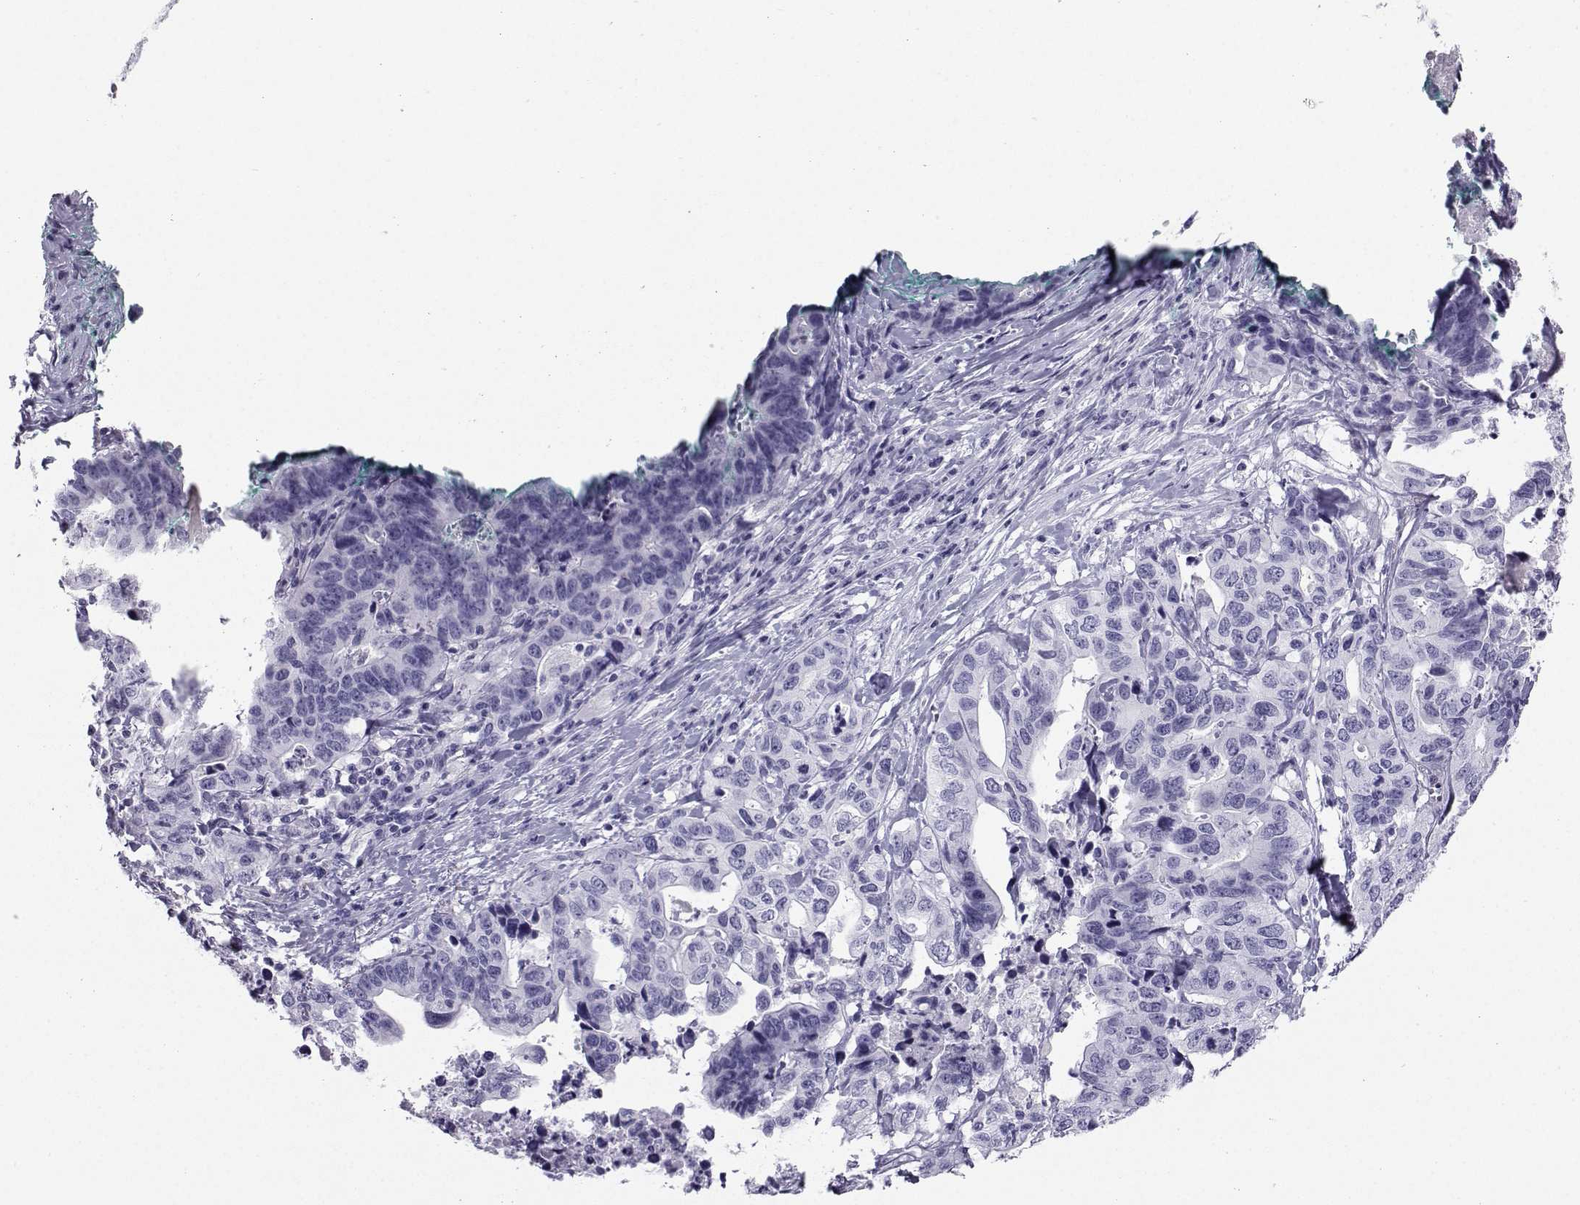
{"staining": {"intensity": "negative", "quantity": "none", "location": "none"}, "tissue": "stomach cancer", "cell_type": "Tumor cells", "image_type": "cancer", "snomed": [{"axis": "morphology", "description": "Adenocarcinoma, NOS"}, {"axis": "topography", "description": "Stomach, upper"}], "caption": "This is an IHC photomicrograph of human stomach cancer. There is no positivity in tumor cells.", "gene": "SST", "patient": {"sex": "female", "age": 67}}